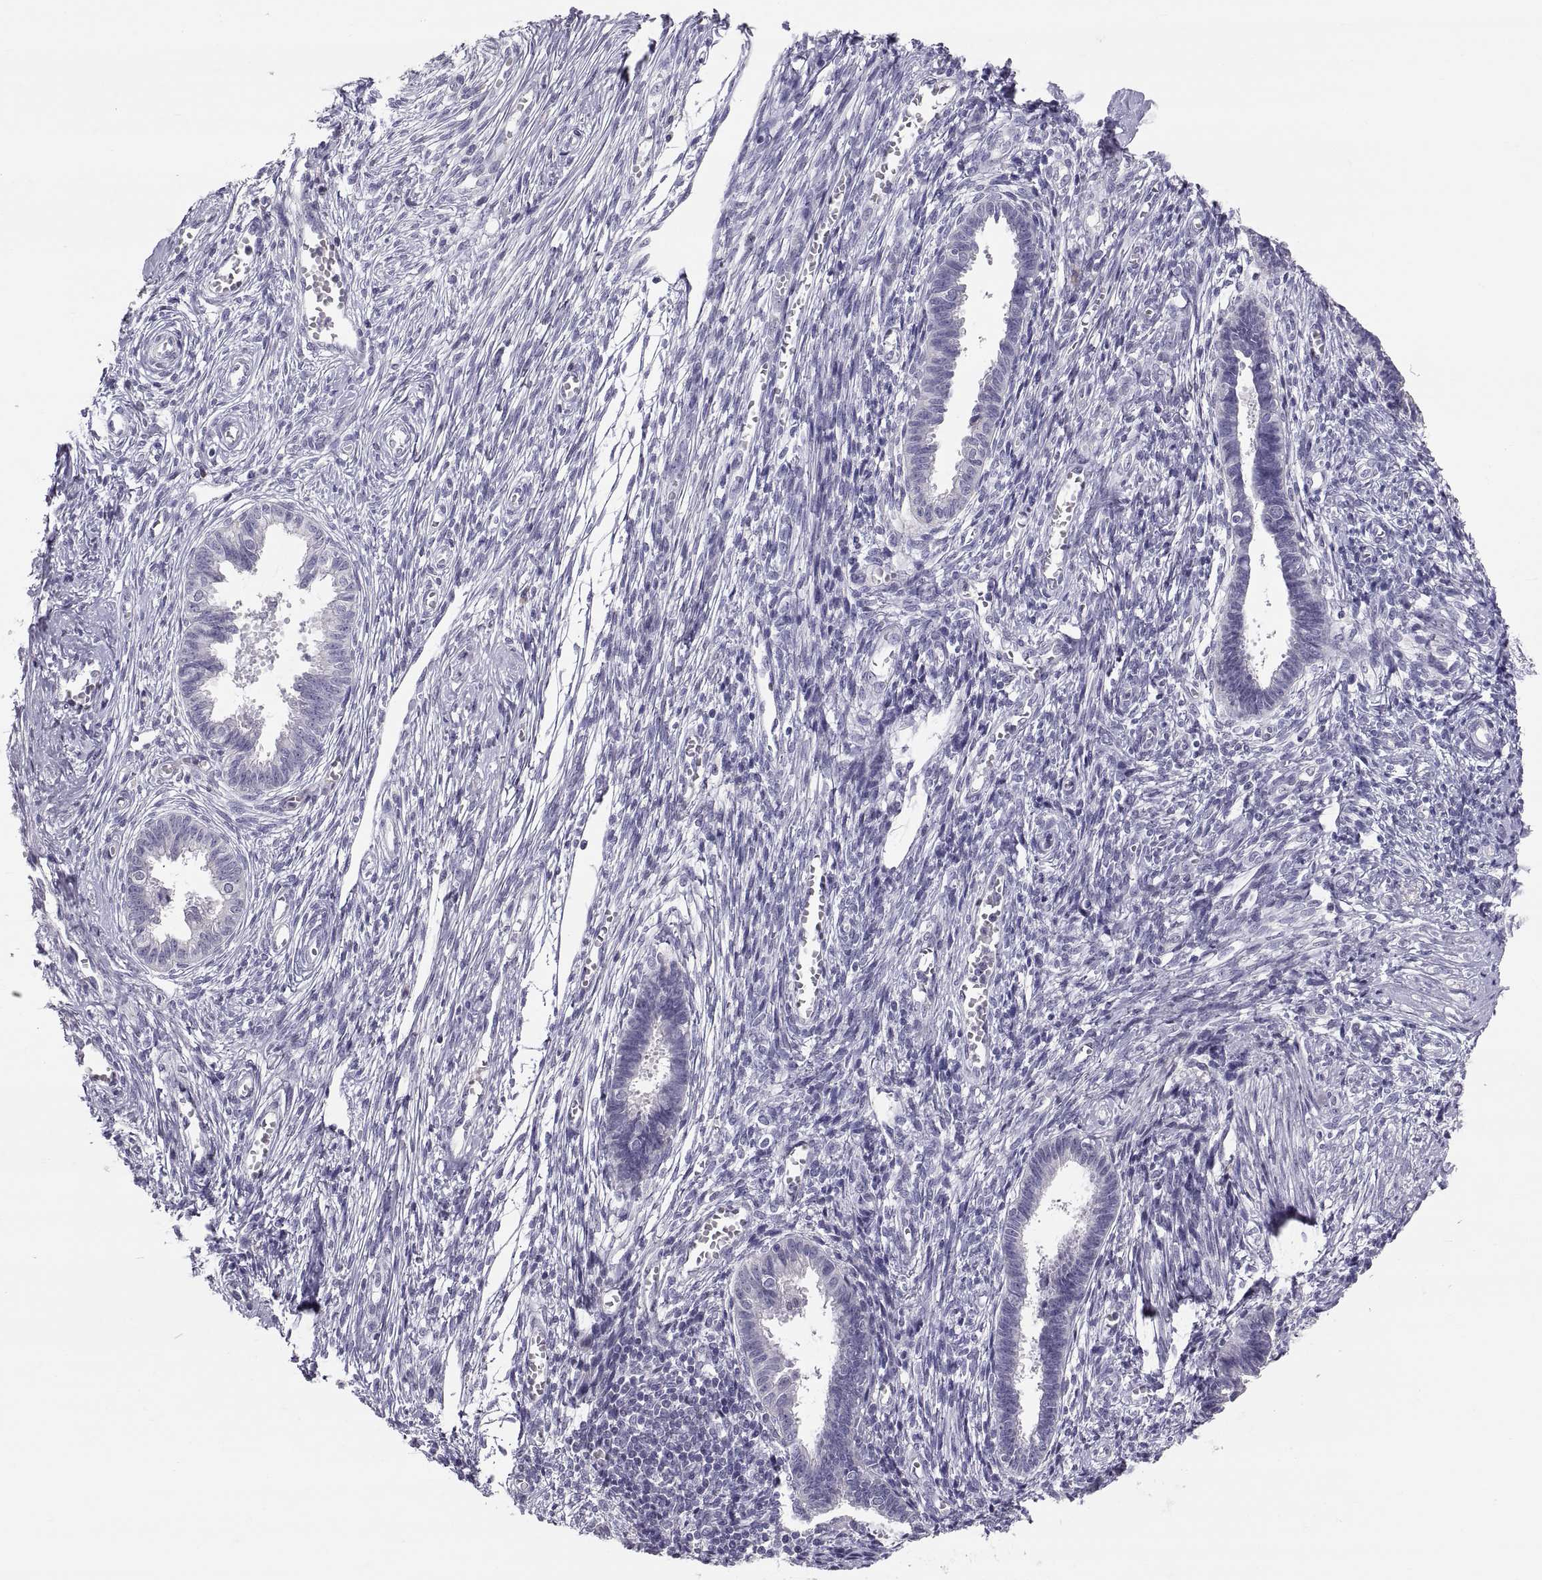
{"staining": {"intensity": "negative", "quantity": "none", "location": "none"}, "tissue": "endometrium", "cell_type": "Cells in endometrial stroma", "image_type": "normal", "snomed": [{"axis": "morphology", "description": "Normal tissue, NOS"}, {"axis": "topography", "description": "Cervix"}, {"axis": "topography", "description": "Endometrium"}], "caption": "This is a photomicrograph of immunohistochemistry (IHC) staining of benign endometrium, which shows no positivity in cells in endometrial stroma. Nuclei are stained in blue.", "gene": "PTN", "patient": {"sex": "female", "age": 37}}